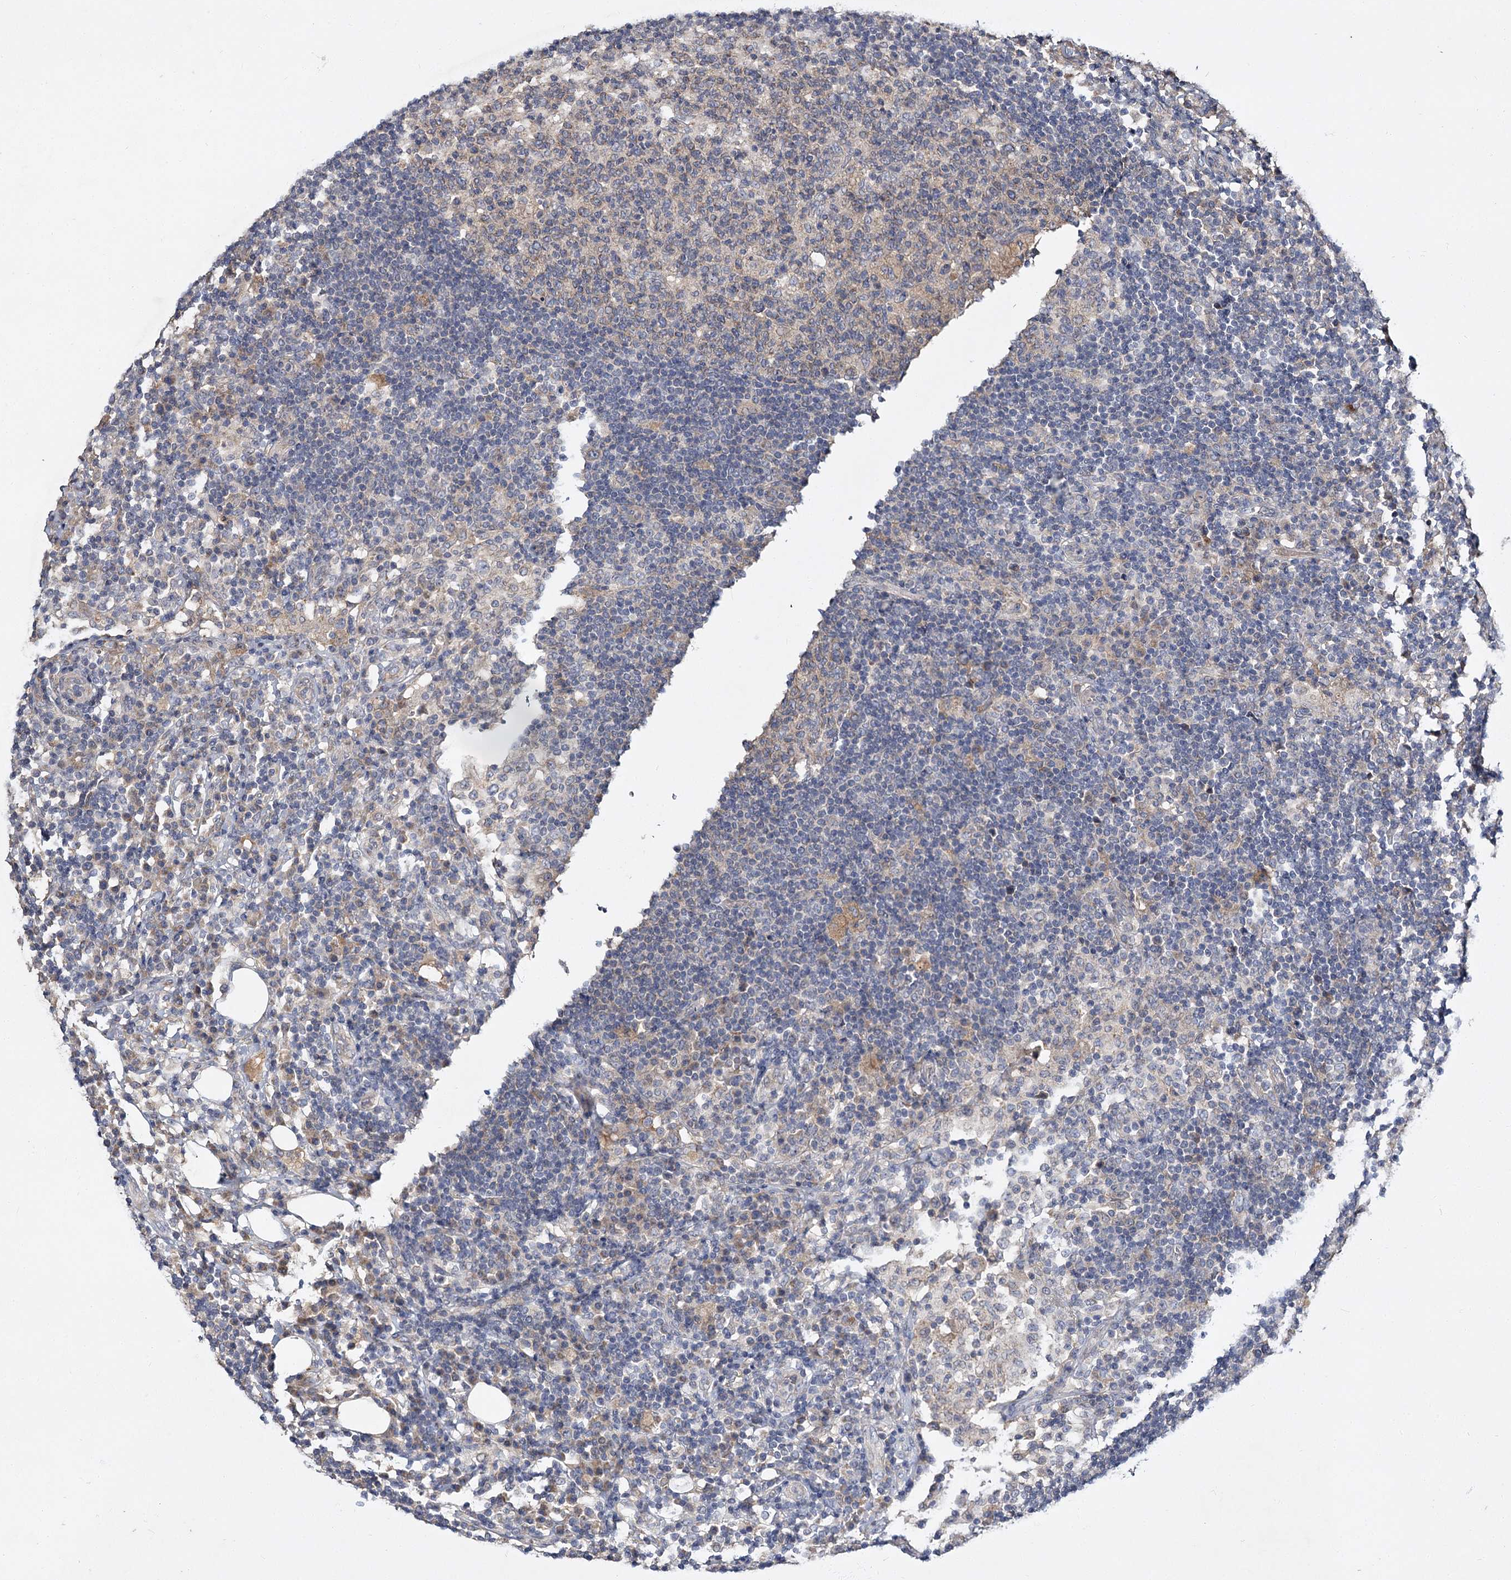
{"staining": {"intensity": "negative", "quantity": "none", "location": "none"}, "tissue": "lymph node", "cell_type": "Germinal center cells", "image_type": "normal", "snomed": [{"axis": "morphology", "description": "Normal tissue, NOS"}, {"axis": "topography", "description": "Lymph node"}], "caption": "IHC image of benign lymph node: human lymph node stained with DAB exhibits no significant protein staining in germinal center cells. (Immunohistochemistry, brightfield microscopy, high magnification).", "gene": "MFN1", "patient": {"sex": "female", "age": 53}}